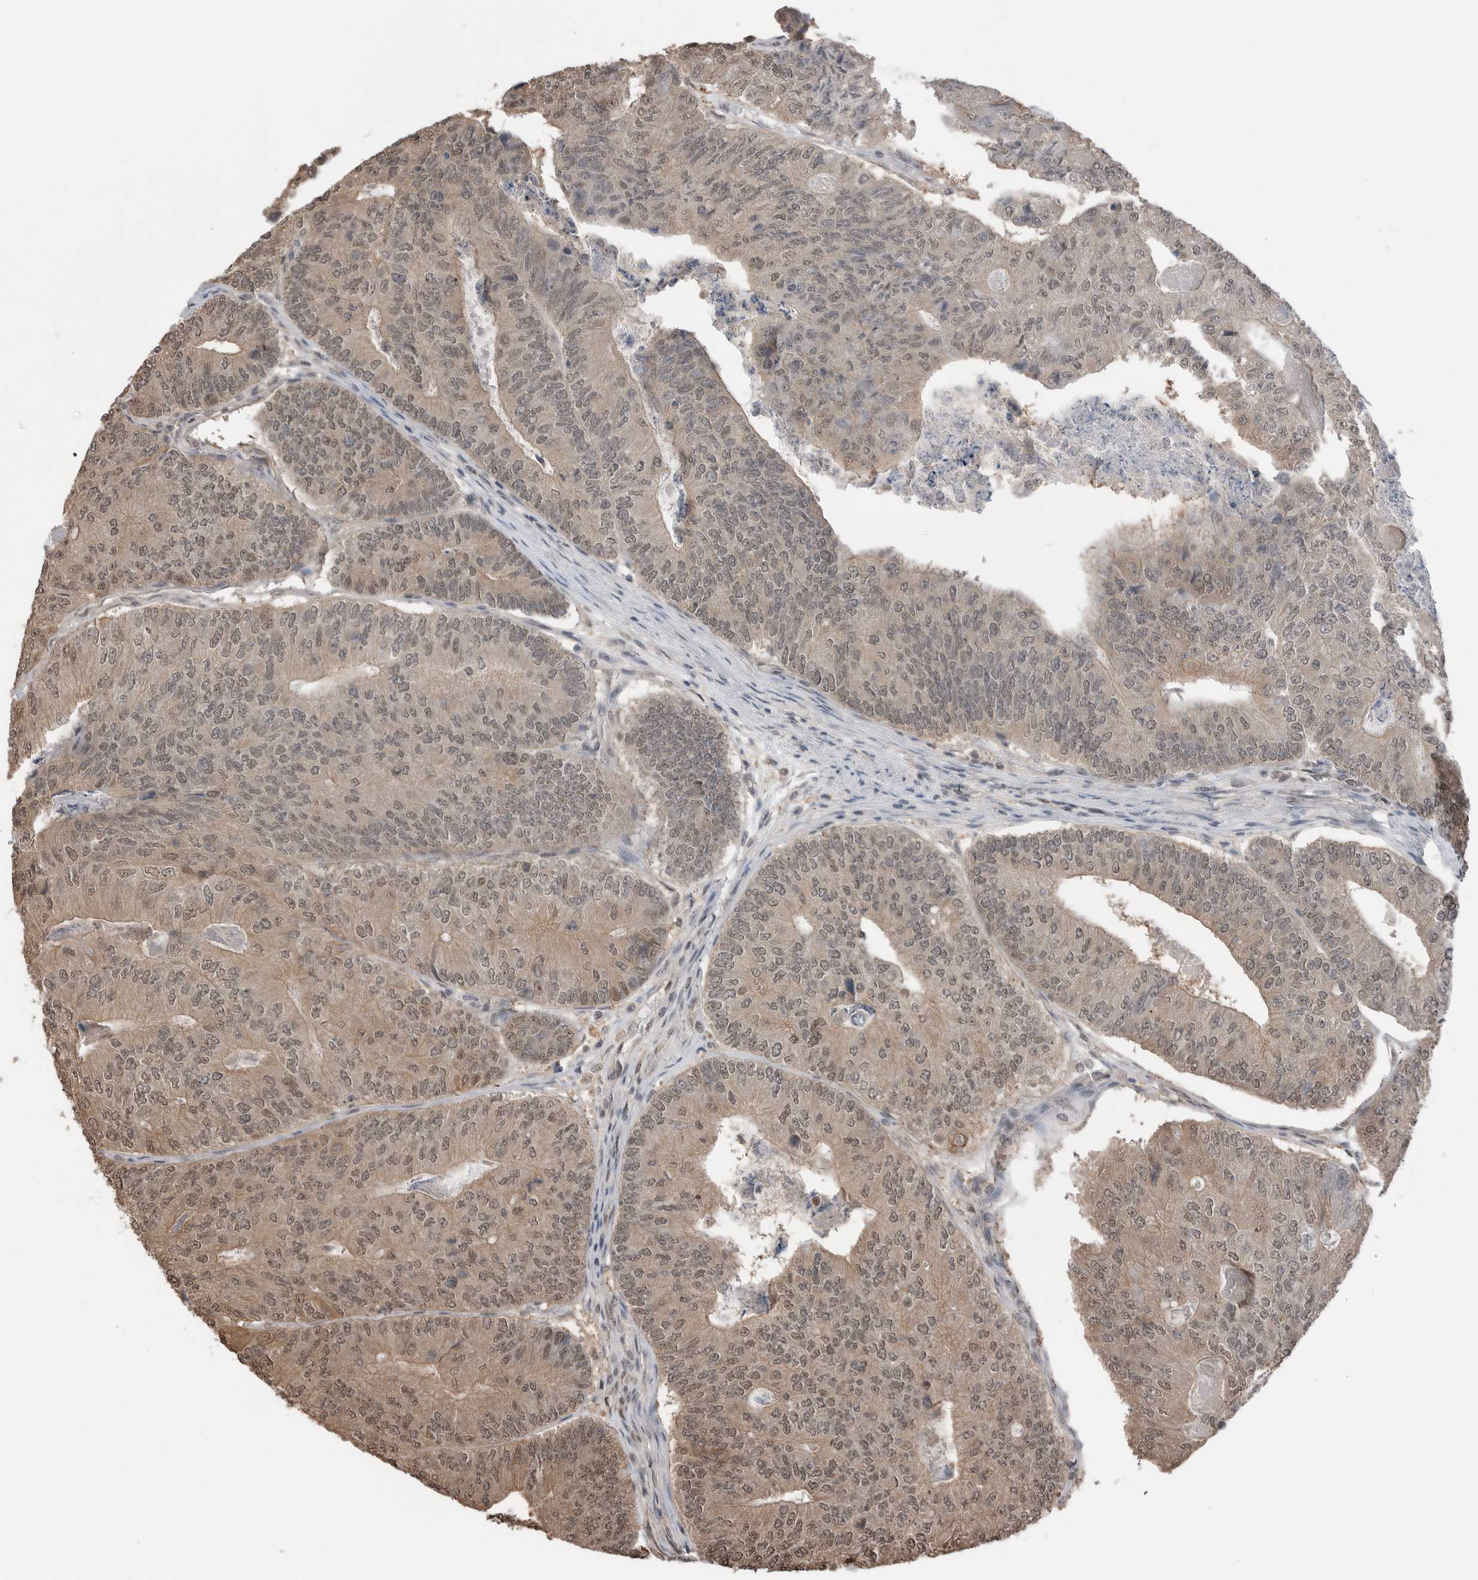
{"staining": {"intensity": "weak", "quantity": ">75%", "location": "cytoplasmic/membranous,nuclear"}, "tissue": "colorectal cancer", "cell_type": "Tumor cells", "image_type": "cancer", "snomed": [{"axis": "morphology", "description": "Adenocarcinoma, NOS"}, {"axis": "topography", "description": "Colon"}], "caption": "Weak cytoplasmic/membranous and nuclear expression for a protein is present in about >75% of tumor cells of colorectal adenocarcinoma using immunohistochemistry (IHC).", "gene": "PEAK1", "patient": {"sex": "female", "age": 67}}